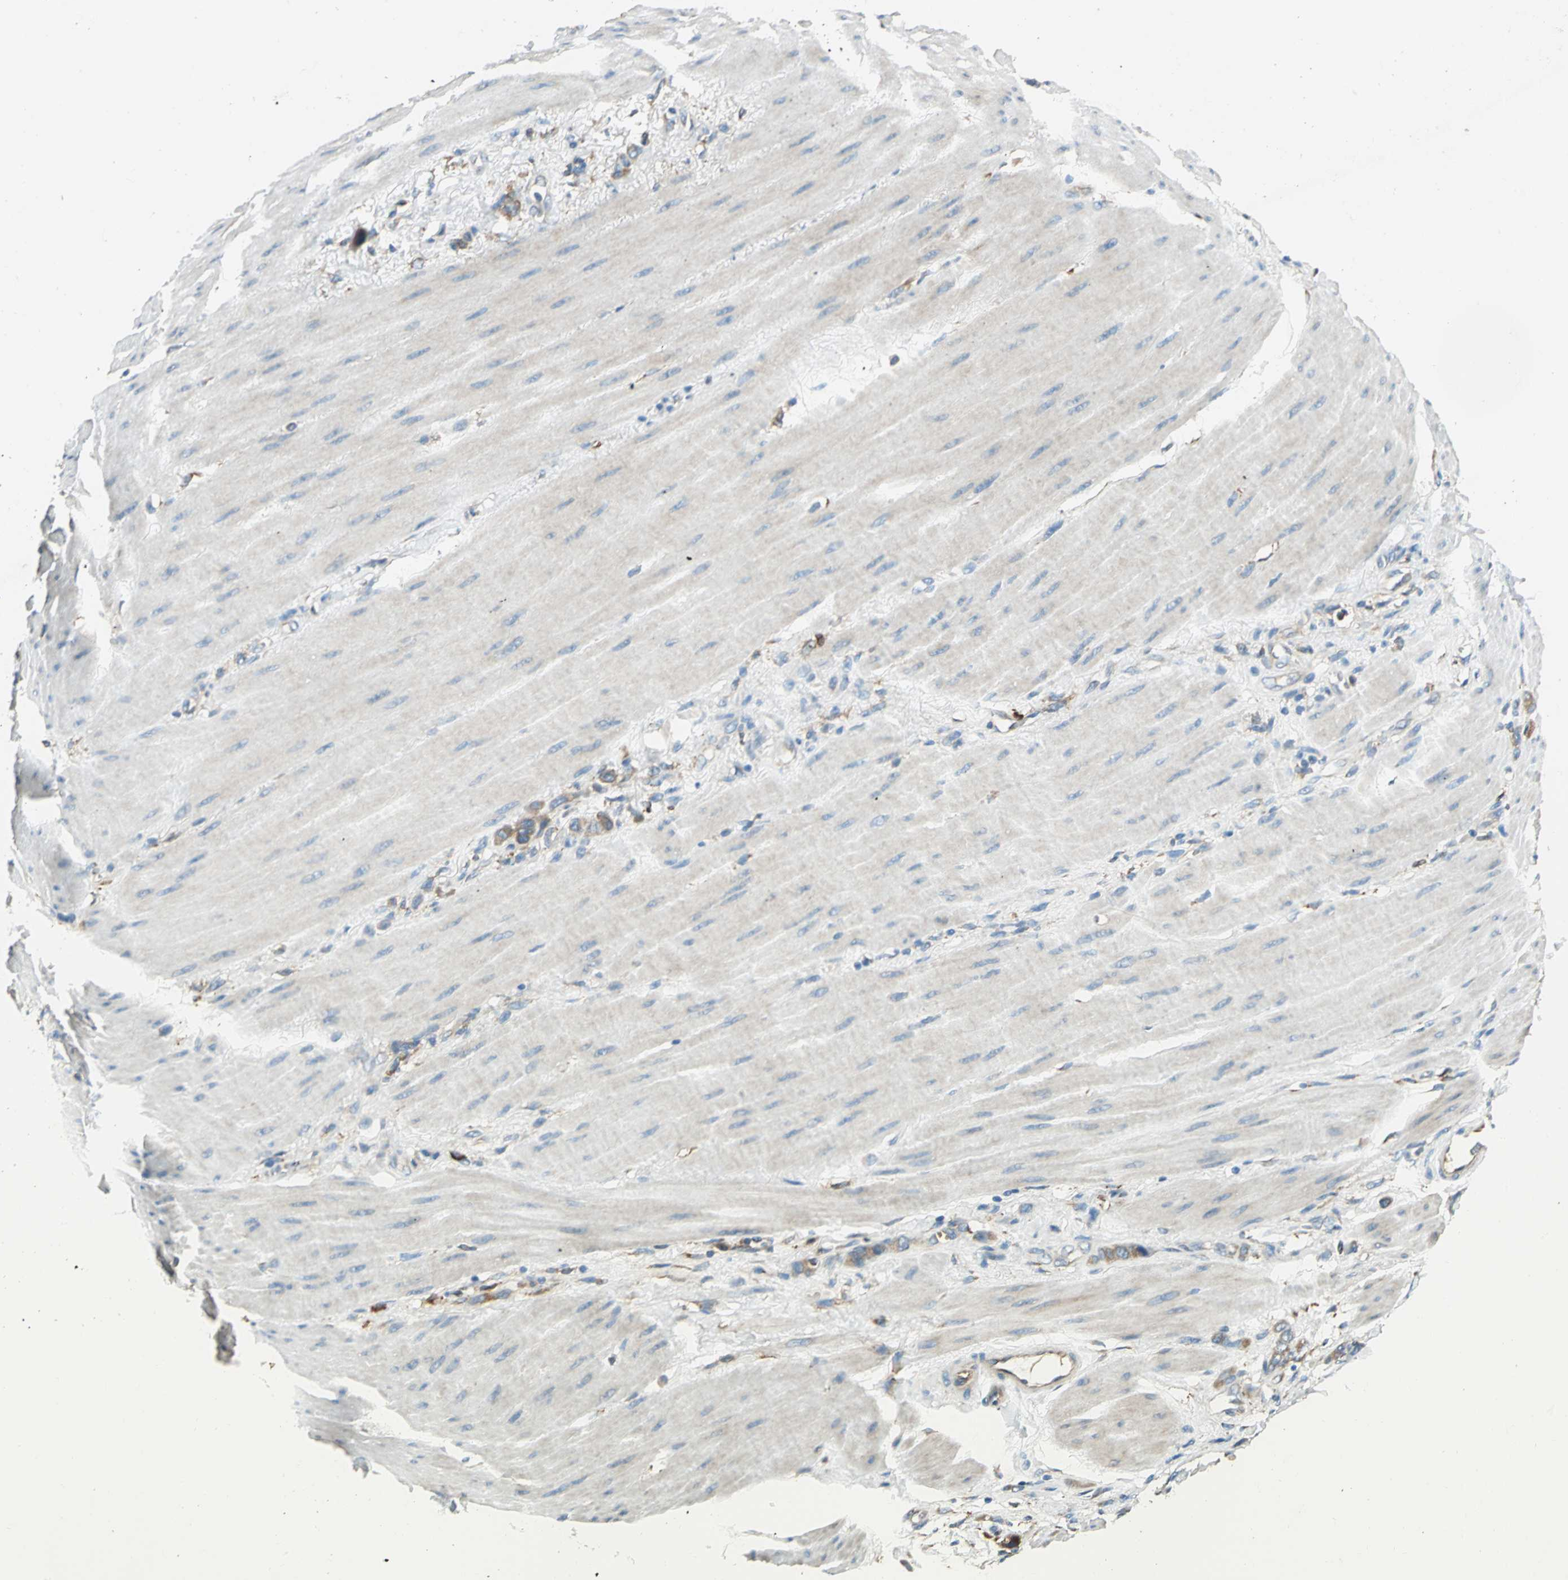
{"staining": {"intensity": "moderate", "quantity": ">75%", "location": "cytoplasmic/membranous"}, "tissue": "stomach cancer", "cell_type": "Tumor cells", "image_type": "cancer", "snomed": [{"axis": "morphology", "description": "Normal tissue, NOS"}, {"axis": "morphology", "description": "Adenocarcinoma, NOS"}, {"axis": "topography", "description": "Stomach"}], "caption": "Immunohistochemical staining of stomach adenocarcinoma demonstrates moderate cytoplasmic/membranous protein staining in about >75% of tumor cells.", "gene": "PDIA4", "patient": {"sex": "male", "age": 82}}